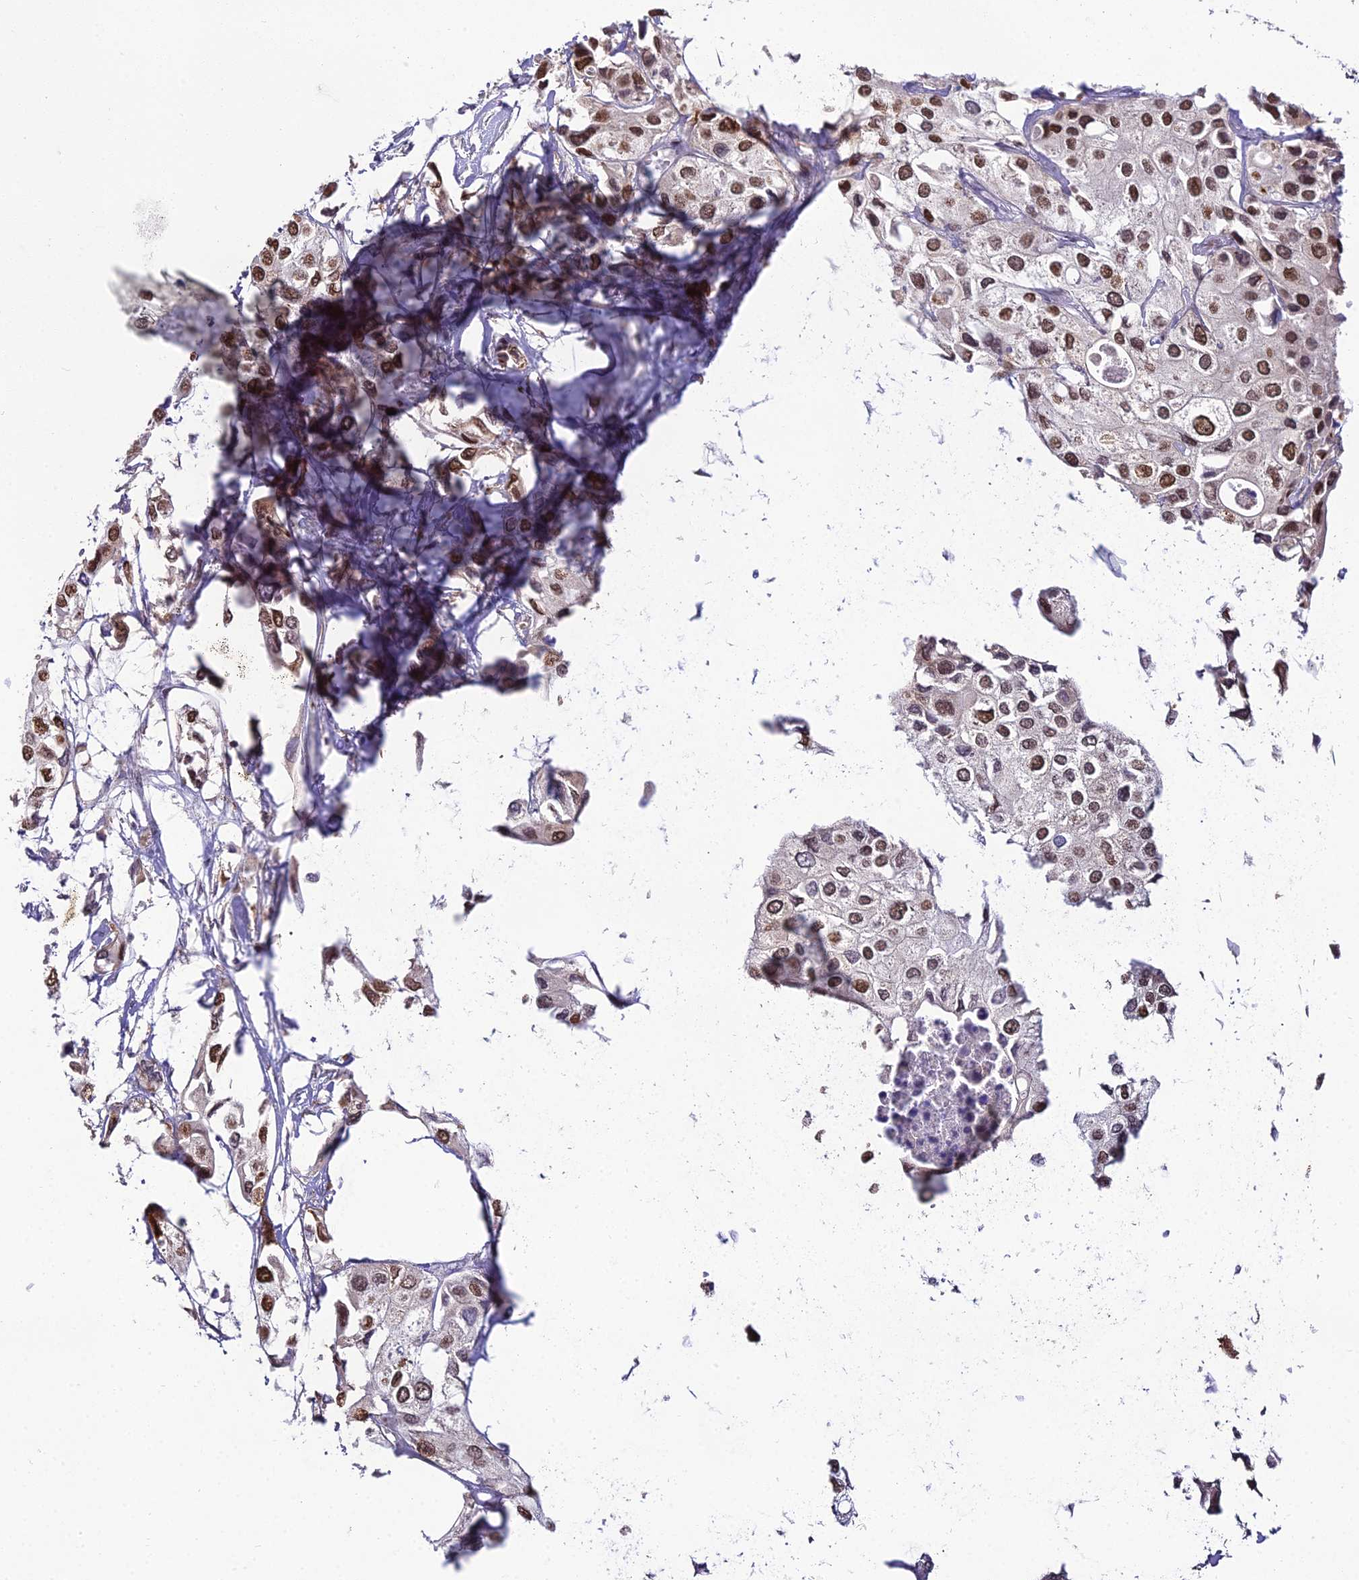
{"staining": {"intensity": "moderate", "quantity": ">75%", "location": "nuclear"}, "tissue": "urothelial cancer", "cell_type": "Tumor cells", "image_type": "cancer", "snomed": [{"axis": "morphology", "description": "Urothelial carcinoma, High grade"}, {"axis": "topography", "description": "Urinary bladder"}], "caption": "DAB immunohistochemical staining of human urothelial carcinoma (high-grade) displays moderate nuclear protein positivity in approximately >75% of tumor cells.", "gene": "ZNF707", "patient": {"sex": "male", "age": 64}}